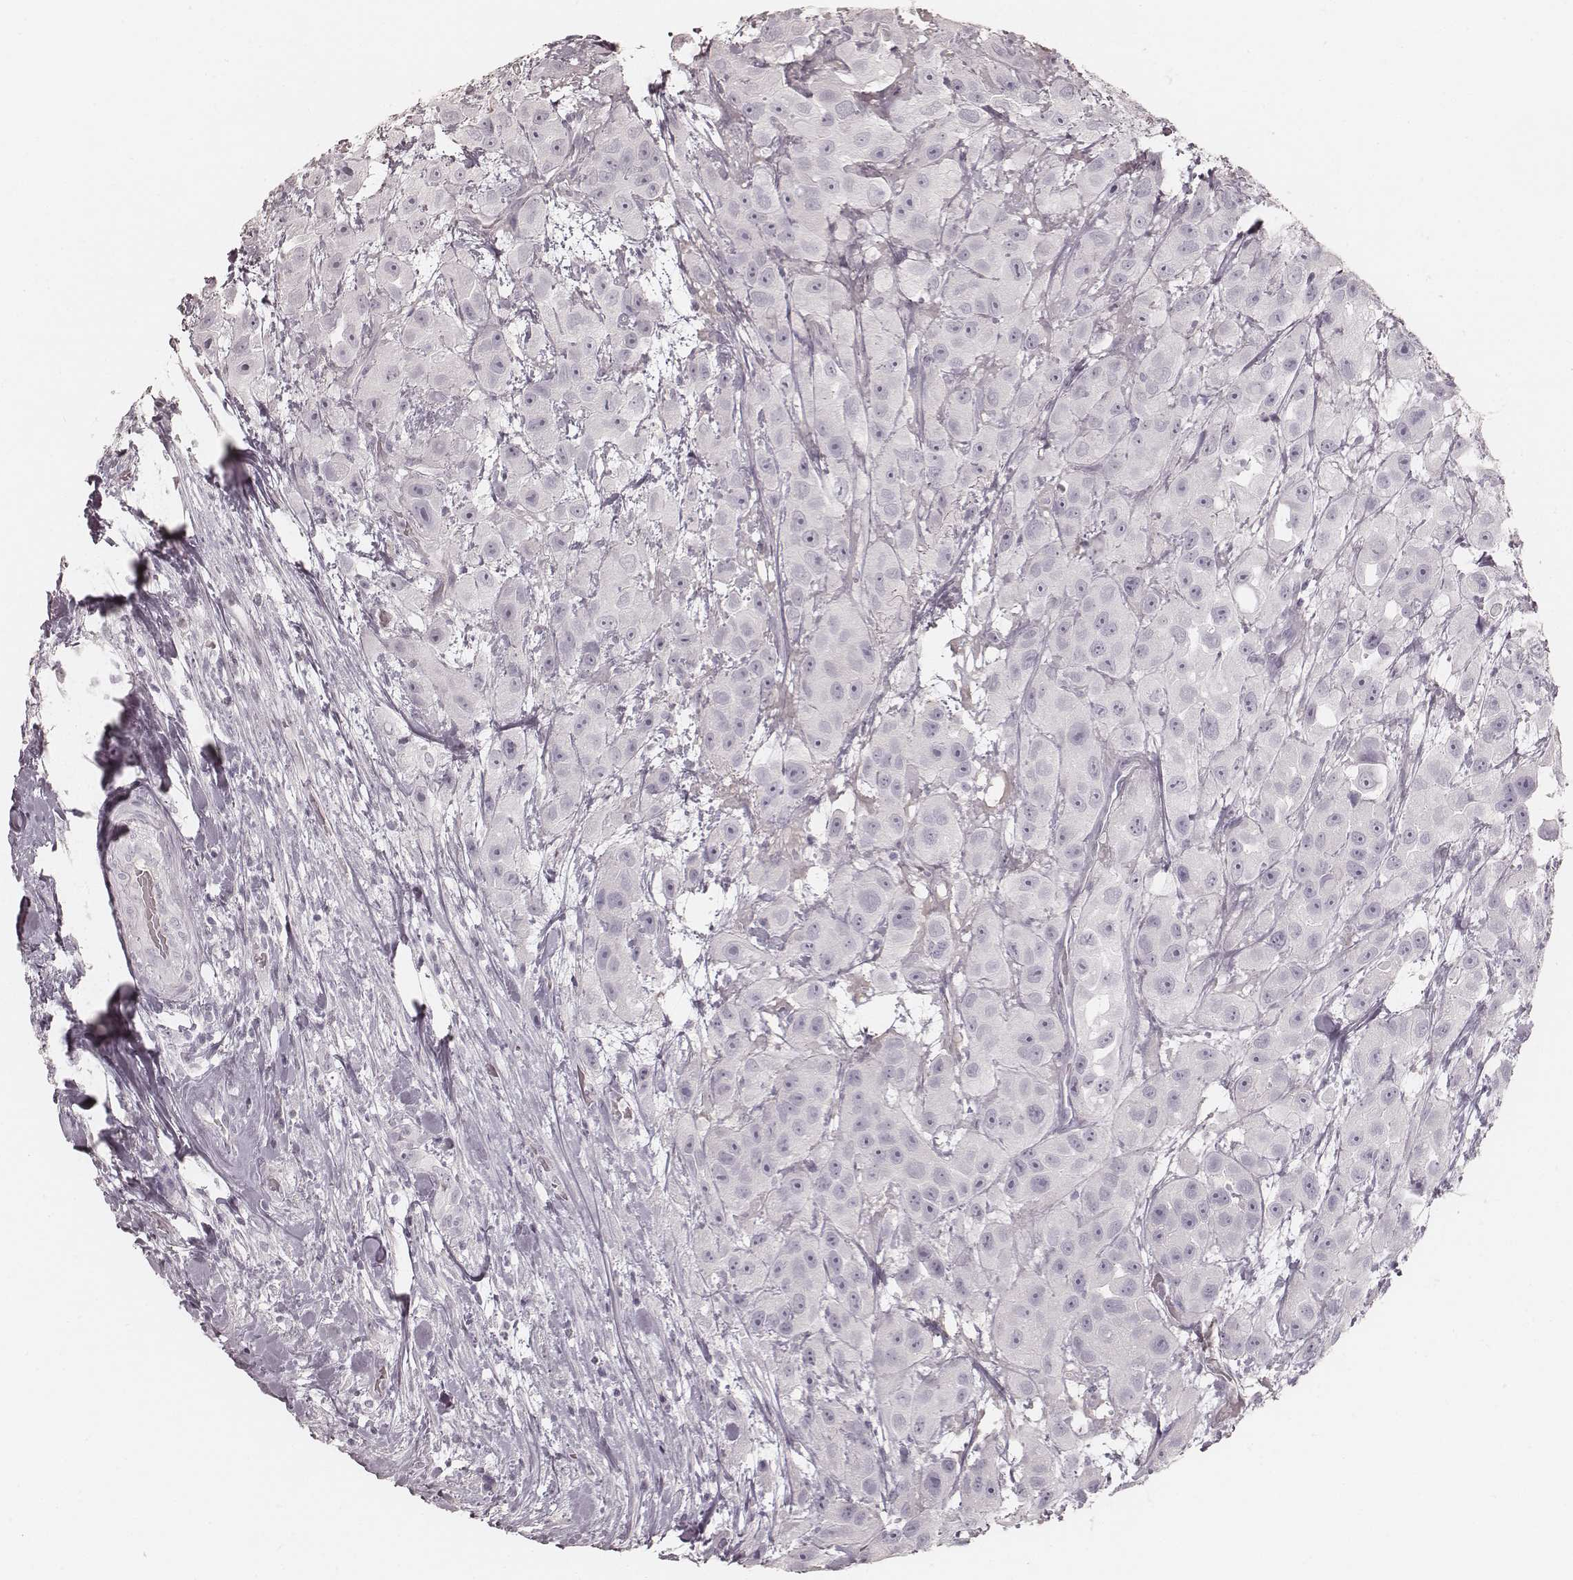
{"staining": {"intensity": "negative", "quantity": "none", "location": "none"}, "tissue": "urothelial cancer", "cell_type": "Tumor cells", "image_type": "cancer", "snomed": [{"axis": "morphology", "description": "Urothelial carcinoma, High grade"}, {"axis": "topography", "description": "Urinary bladder"}], "caption": "Urothelial cancer was stained to show a protein in brown. There is no significant expression in tumor cells.", "gene": "KRT26", "patient": {"sex": "male", "age": 79}}